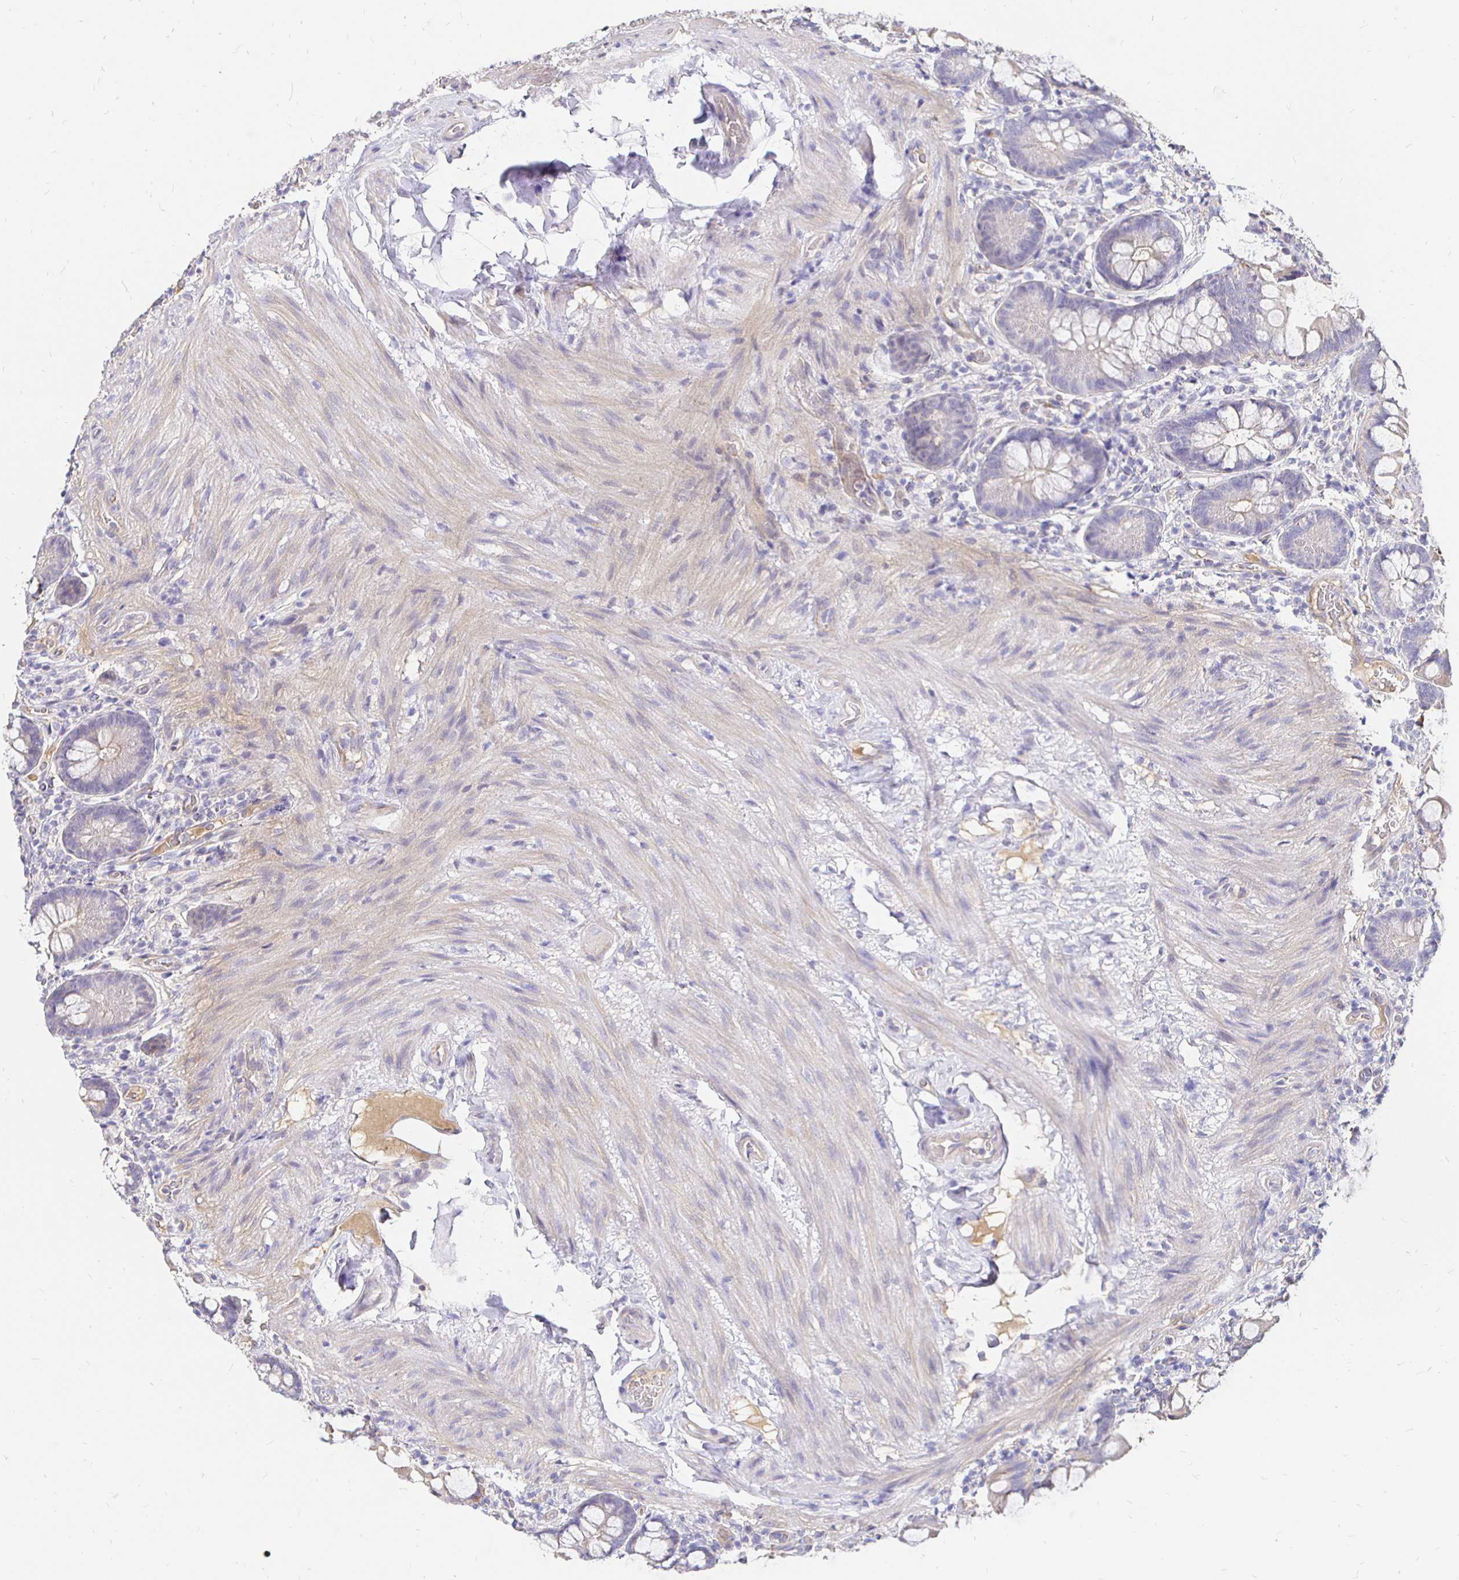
{"staining": {"intensity": "weak", "quantity": "<25%", "location": "cytoplasmic/membranous"}, "tissue": "small intestine", "cell_type": "Glandular cells", "image_type": "normal", "snomed": [{"axis": "morphology", "description": "Normal tissue, NOS"}, {"axis": "topography", "description": "Small intestine"}], "caption": "This is an immunohistochemistry (IHC) histopathology image of normal small intestine. There is no expression in glandular cells.", "gene": "PALM2AKAP2", "patient": {"sex": "male", "age": 70}}